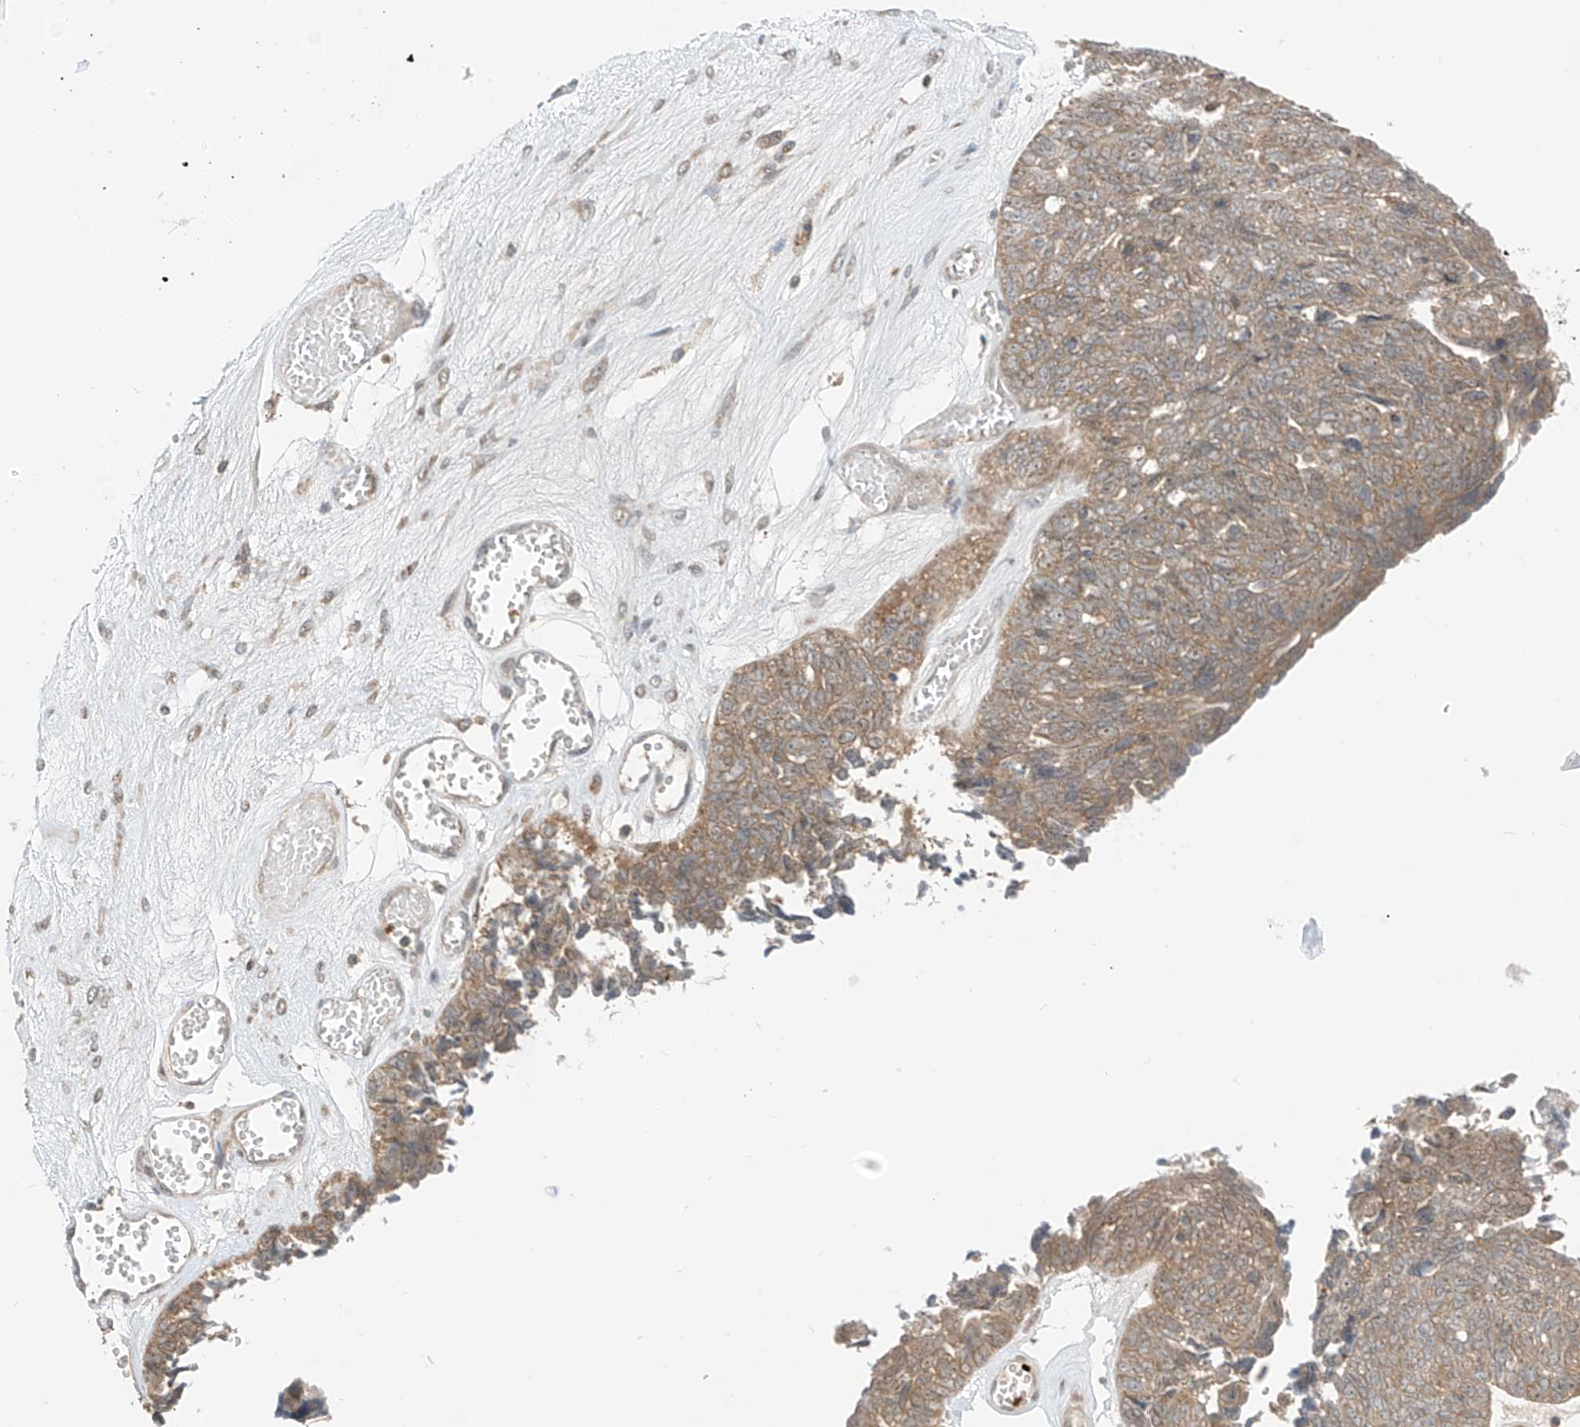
{"staining": {"intensity": "moderate", "quantity": "<25%", "location": "cytoplasmic/membranous"}, "tissue": "ovarian cancer", "cell_type": "Tumor cells", "image_type": "cancer", "snomed": [{"axis": "morphology", "description": "Cystadenocarcinoma, serous, NOS"}, {"axis": "topography", "description": "Ovary"}], "caption": "Immunohistochemistry (IHC) (DAB (3,3'-diaminobenzidine)) staining of ovarian serous cystadenocarcinoma reveals moderate cytoplasmic/membranous protein expression in approximately <25% of tumor cells. (brown staining indicates protein expression, while blue staining denotes nuclei).", "gene": "CNKSR1", "patient": {"sex": "female", "age": 79}}